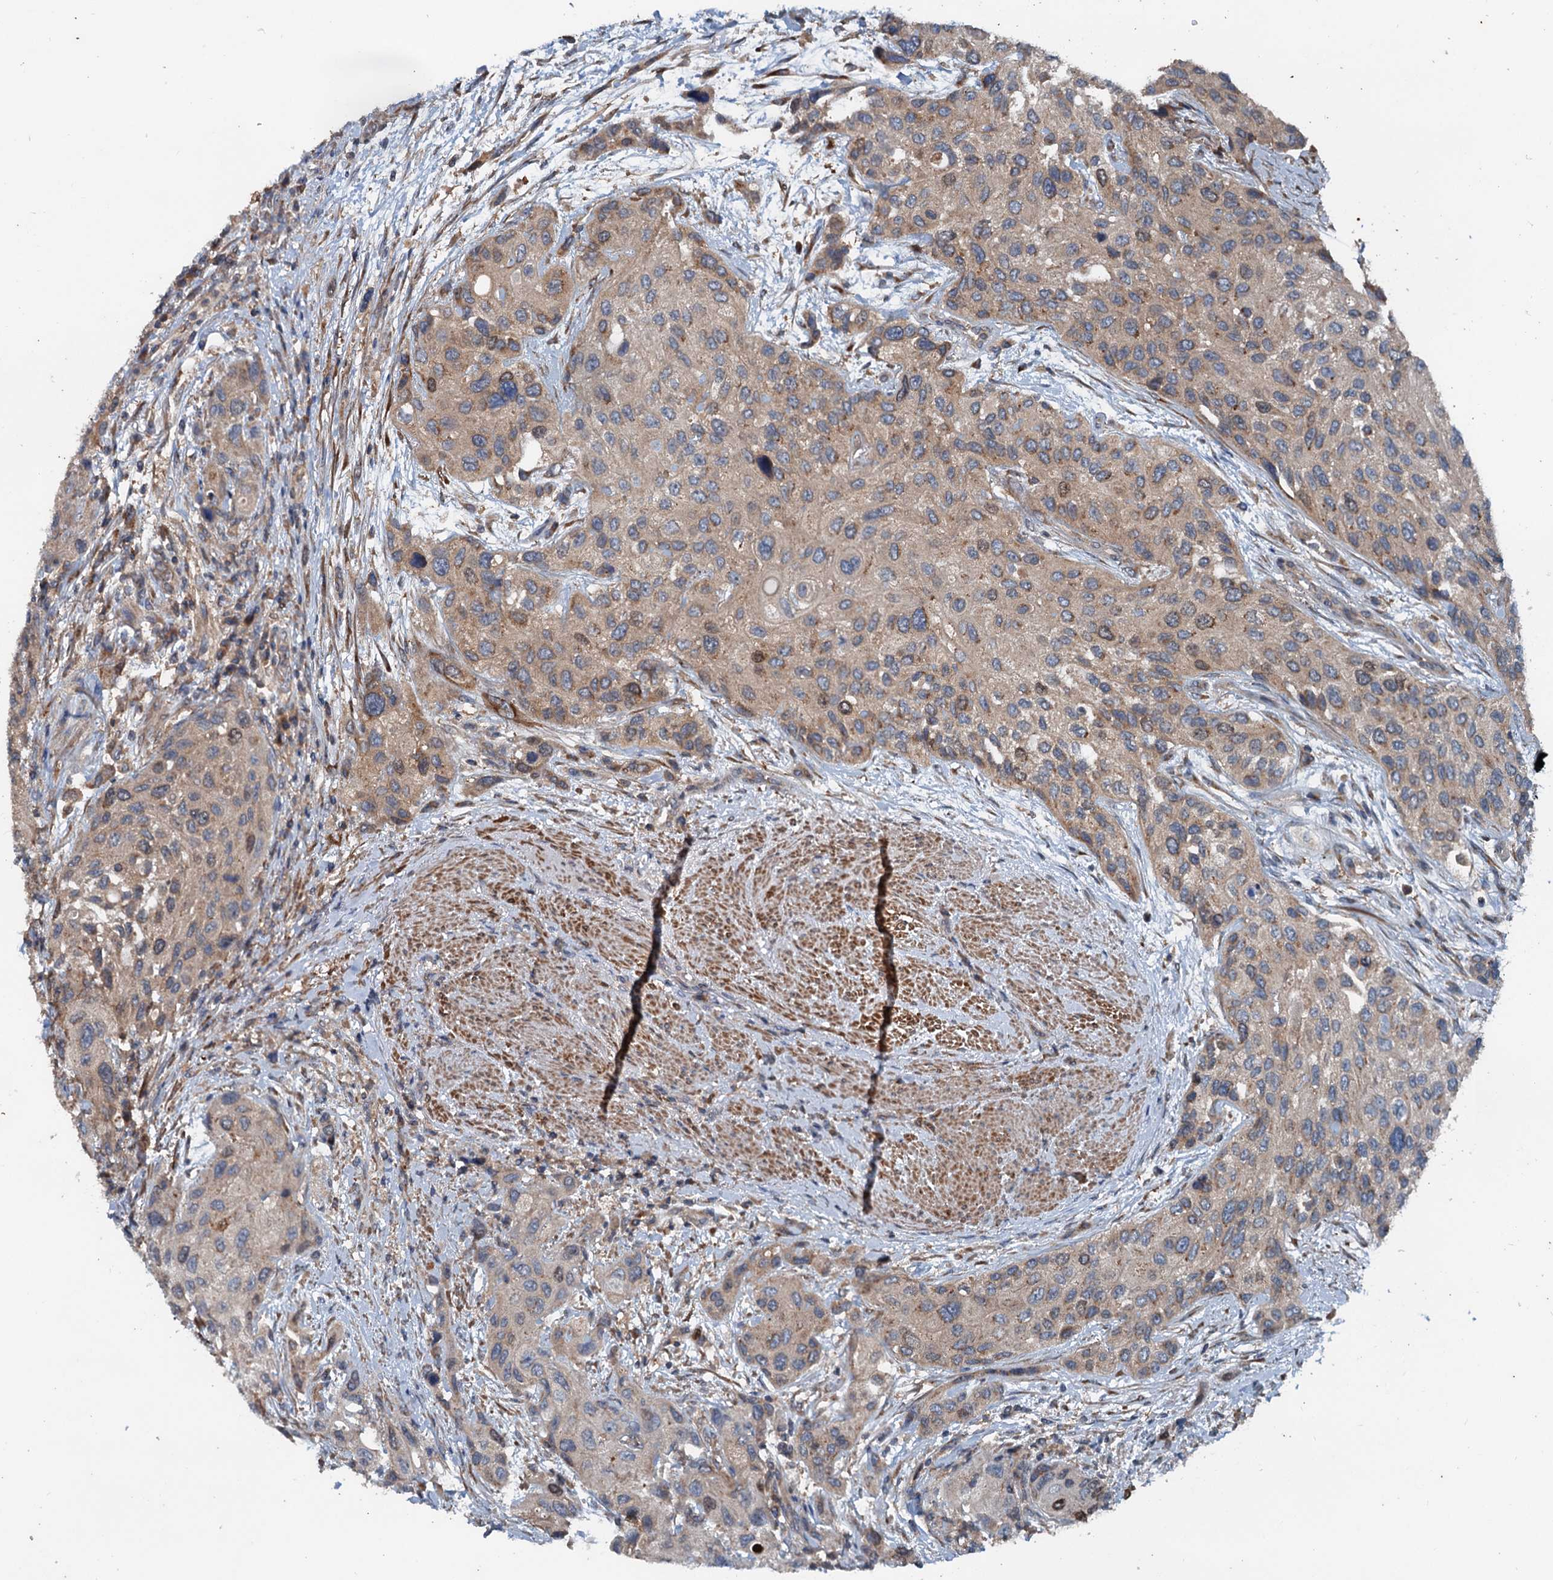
{"staining": {"intensity": "weak", "quantity": "25%-75%", "location": "cytoplasmic/membranous"}, "tissue": "urothelial cancer", "cell_type": "Tumor cells", "image_type": "cancer", "snomed": [{"axis": "morphology", "description": "Normal tissue, NOS"}, {"axis": "morphology", "description": "Urothelial carcinoma, High grade"}, {"axis": "topography", "description": "Vascular tissue"}, {"axis": "topography", "description": "Urinary bladder"}], "caption": "Immunohistochemical staining of urothelial cancer displays low levels of weak cytoplasmic/membranous expression in about 25%-75% of tumor cells.", "gene": "TEDC1", "patient": {"sex": "female", "age": 56}}